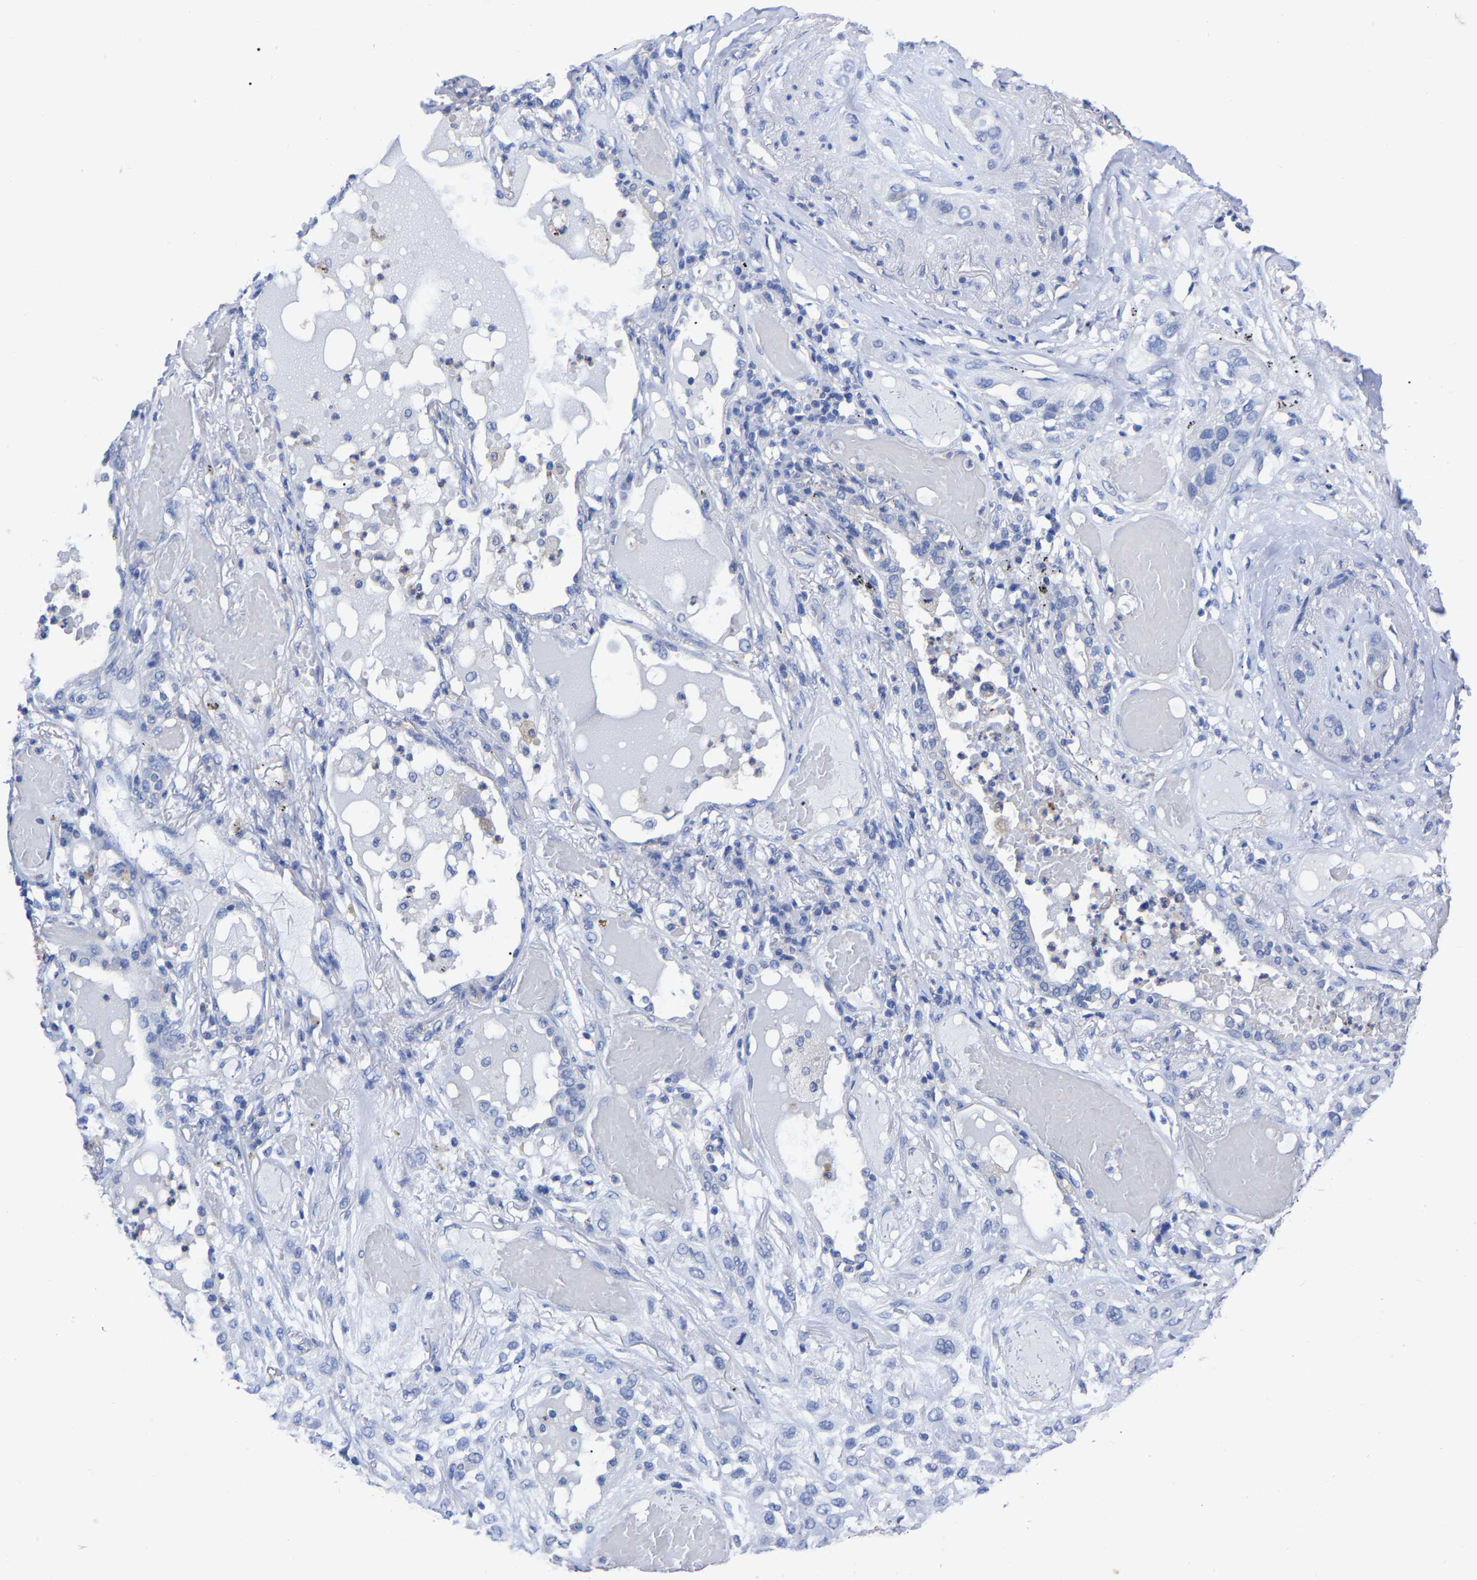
{"staining": {"intensity": "negative", "quantity": "none", "location": "none"}, "tissue": "lung cancer", "cell_type": "Tumor cells", "image_type": "cancer", "snomed": [{"axis": "morphology", "description": "Squamous cell carcinoma, NOS"}, {"axis": "topography", "description": "Lung"}], "caption": "This is an immunohistochemistry photomicrograph of human squamous cell carcinoma (lung). There is no staining in tumor cells.", "gene": "ANXA13", "patient": {"sex": "male", "age": 71}}